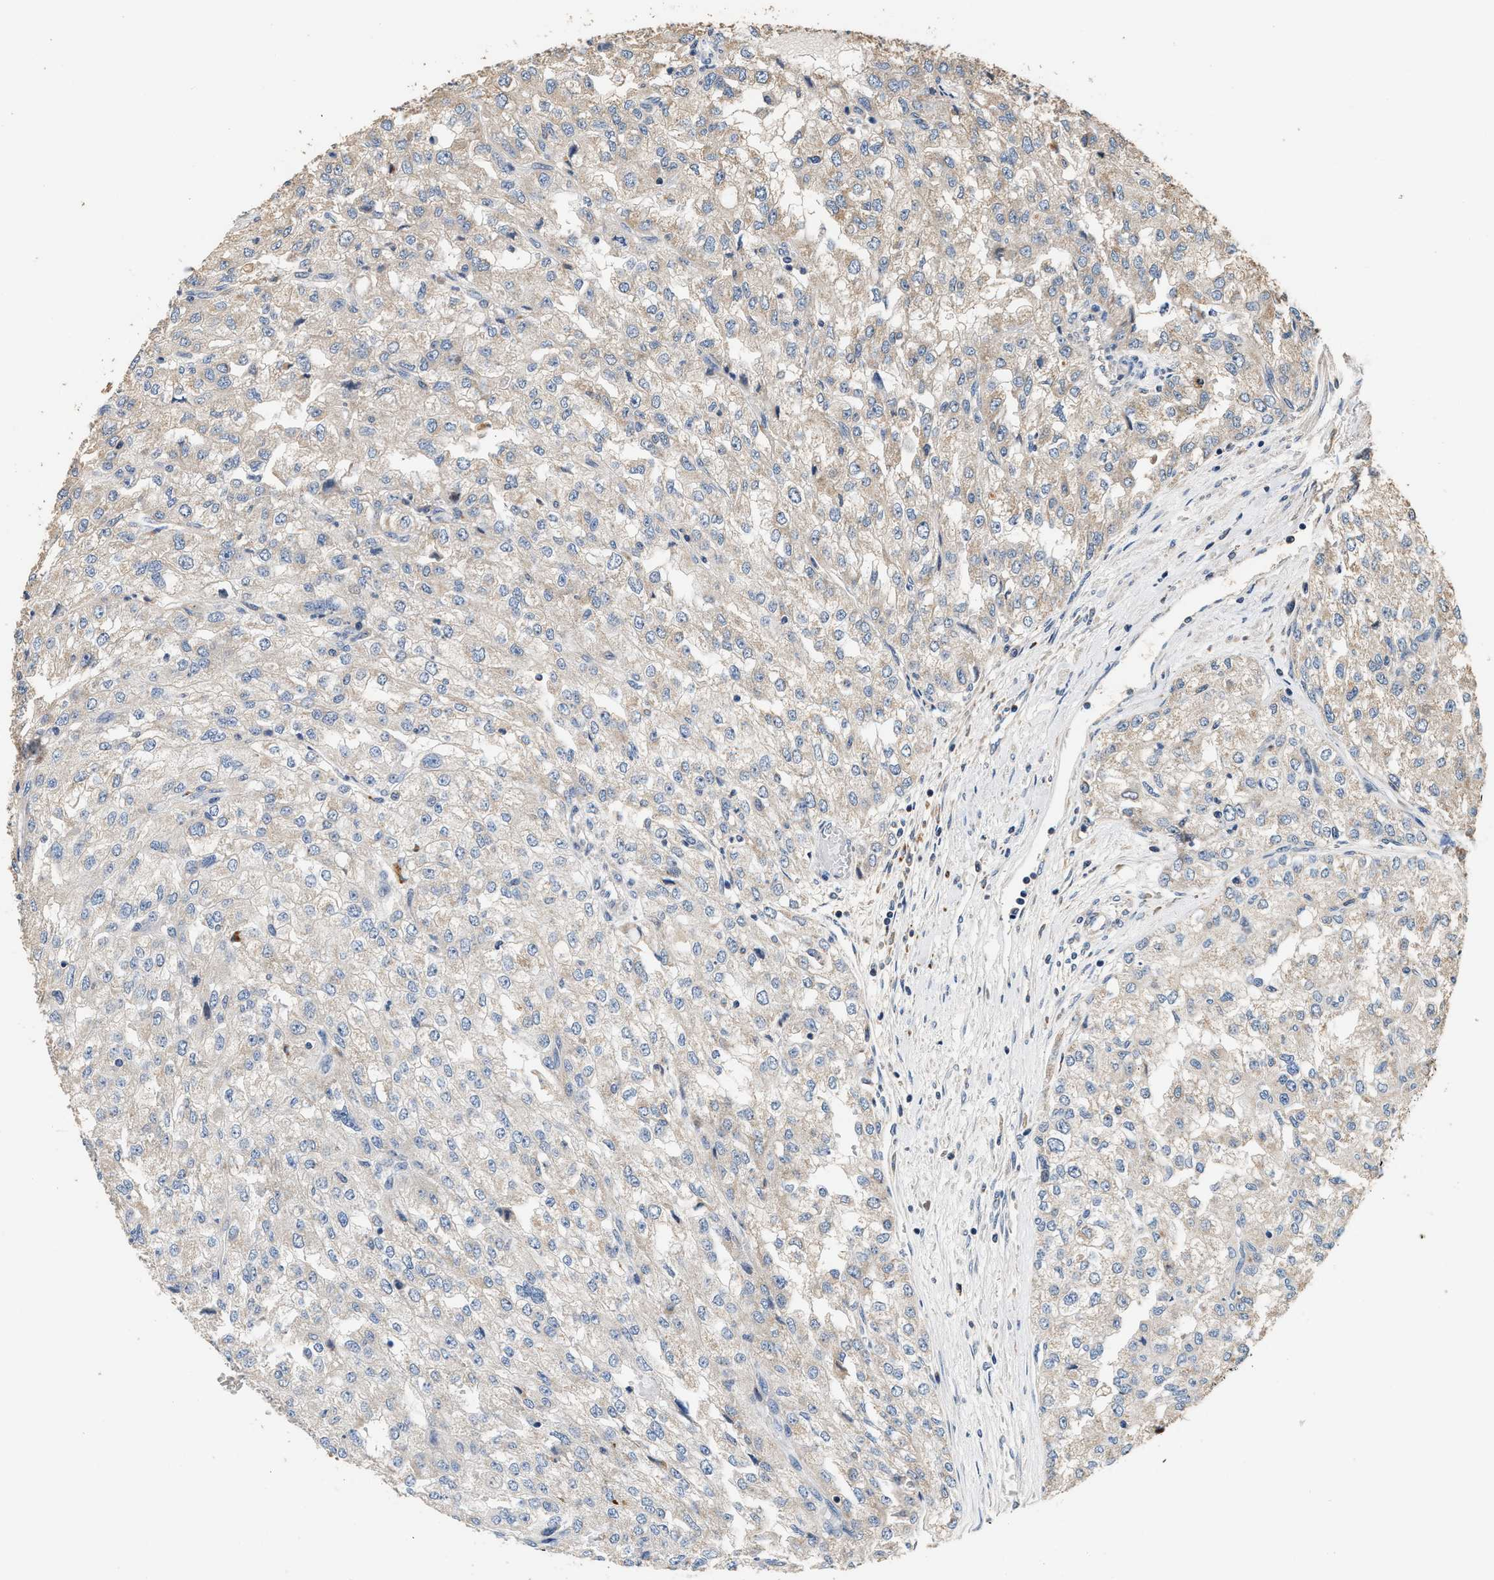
{"staining": {"intensity": "negative", "quantity": "none", "location": "none"}, "tissue": "renal cancer", "cell_type": "Tumor cells", "image_type": "cancer", "snomed": [{"axis": "morphology", "description": "Adenocarcinoma, NOS"}, {"axis": "topography", "description": "Kidney"}], "caption": "Immunohistochemistry micrograph of neoplastic tissue: renal adenocarcinoma stained with DAB (3,3'-diaminobenzidine) exhibits no significant protein expression in tumor cells.", "gene": "PTGR3", "patient": {"sex": "female", "age": 54}}